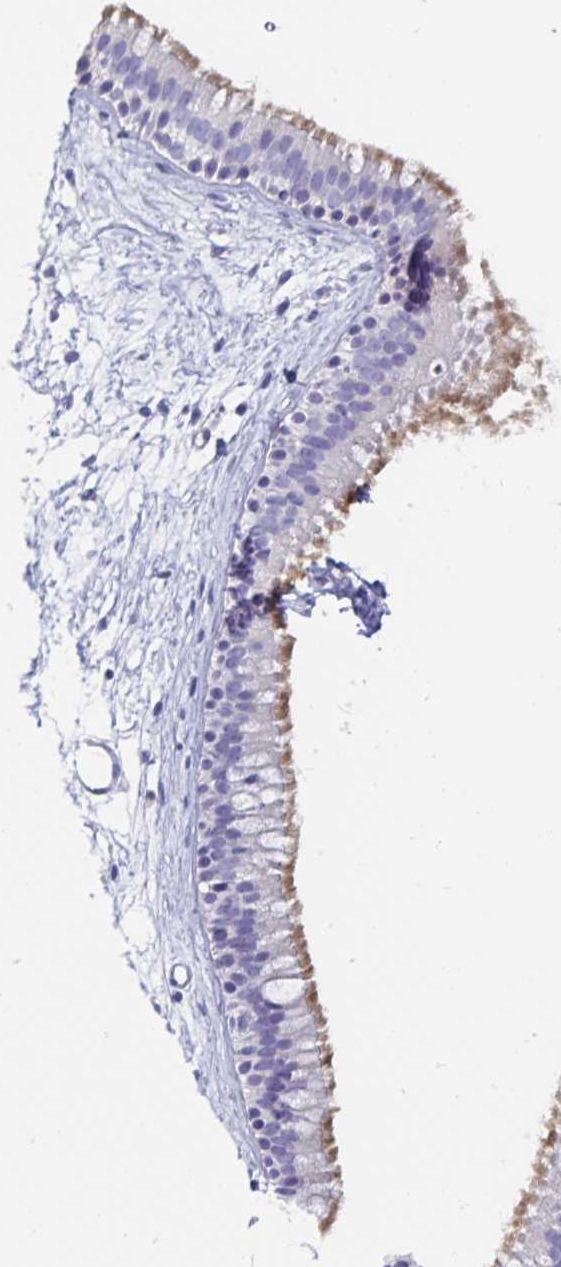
{"staining": {"intensity": "moderate", "quantity": "25%-75%", "location": "cytoplasmic/membranous"}, "tissue": "nasopharynx", "cell_type": "Respiratory epithelial cells", "image_type": "normal", "snomed": [{"axis": "morphology", "description": "Normal tissue, NOS"}, {"axis": "topography", "description": "Nasopharynx"}], "caption": "An immunohistochemistry (IHC) micrograph of benign tissue is shown. Protein staining in brown shows moderate cytoplasmic/membranous positivity in nasopharynx within respiratory epithelial cells. The protein is stained brown, and the nuclei are stained in blue (DAB (3,3'-diaminobenzidine) IHC with brightfield microscopy, high magnification).", "gene": "CFAP69", "patient": {"sex": "male", "age": 58}}